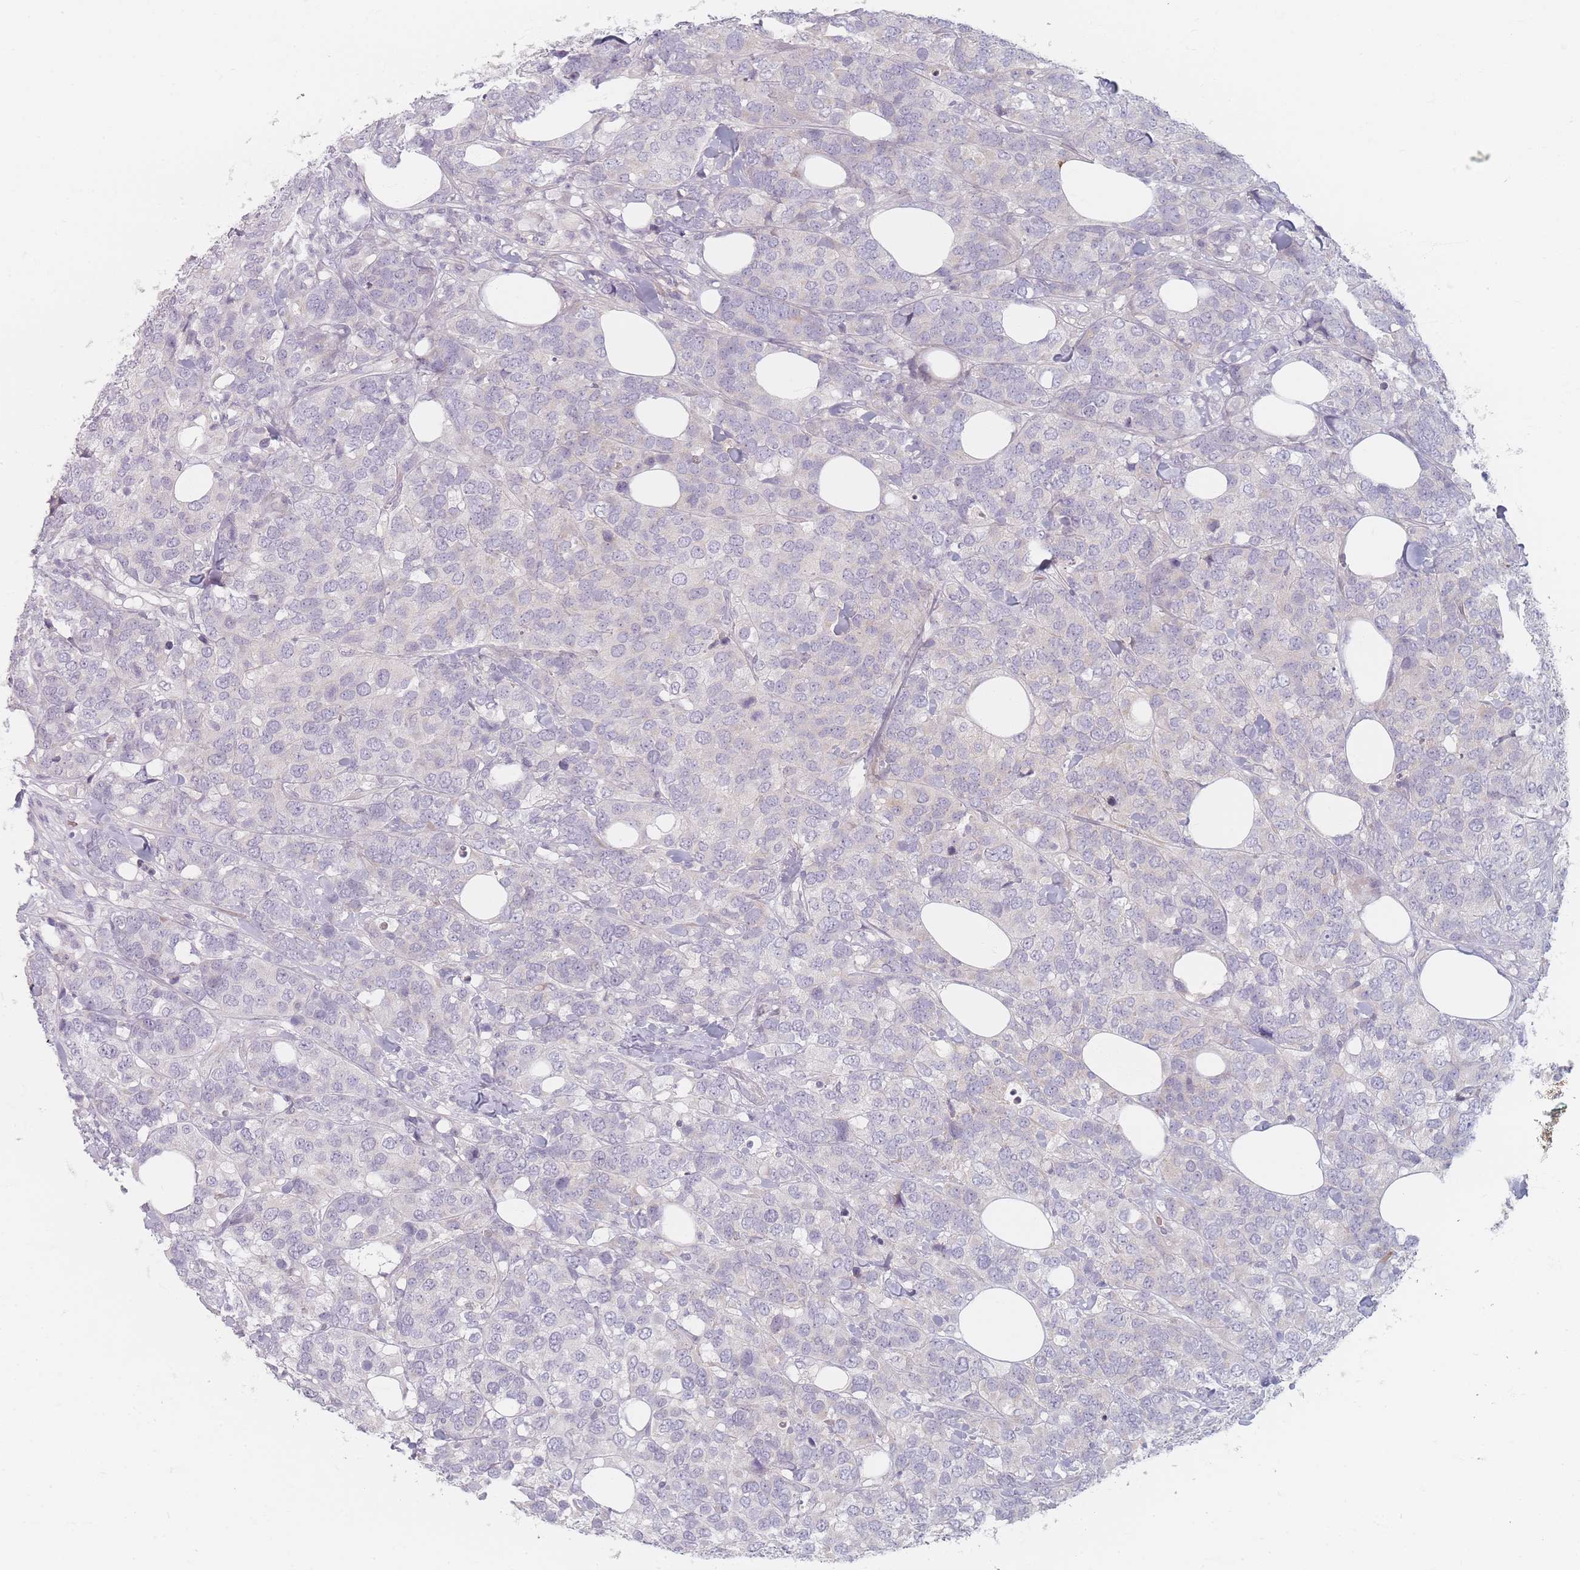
{"staining": {"intensity": "negative", "quantity": "none", "location": "none"}, "tissue": "breast cancer", "cell_type": "Tumor cells", "image_type": "cancer", "snomed": [{"axis": "morphology", "description": "Lobular carcinoma"}, {"axis": "topography", "description": "Breast"}], "caption": "DAB (3,3'-diaminobenzidine) immunohistochemical staining of breast cancer shows no significant staining in tumor cells.", "gene": "TMOD1", "patient": {"sex": "female", "age": 59}}